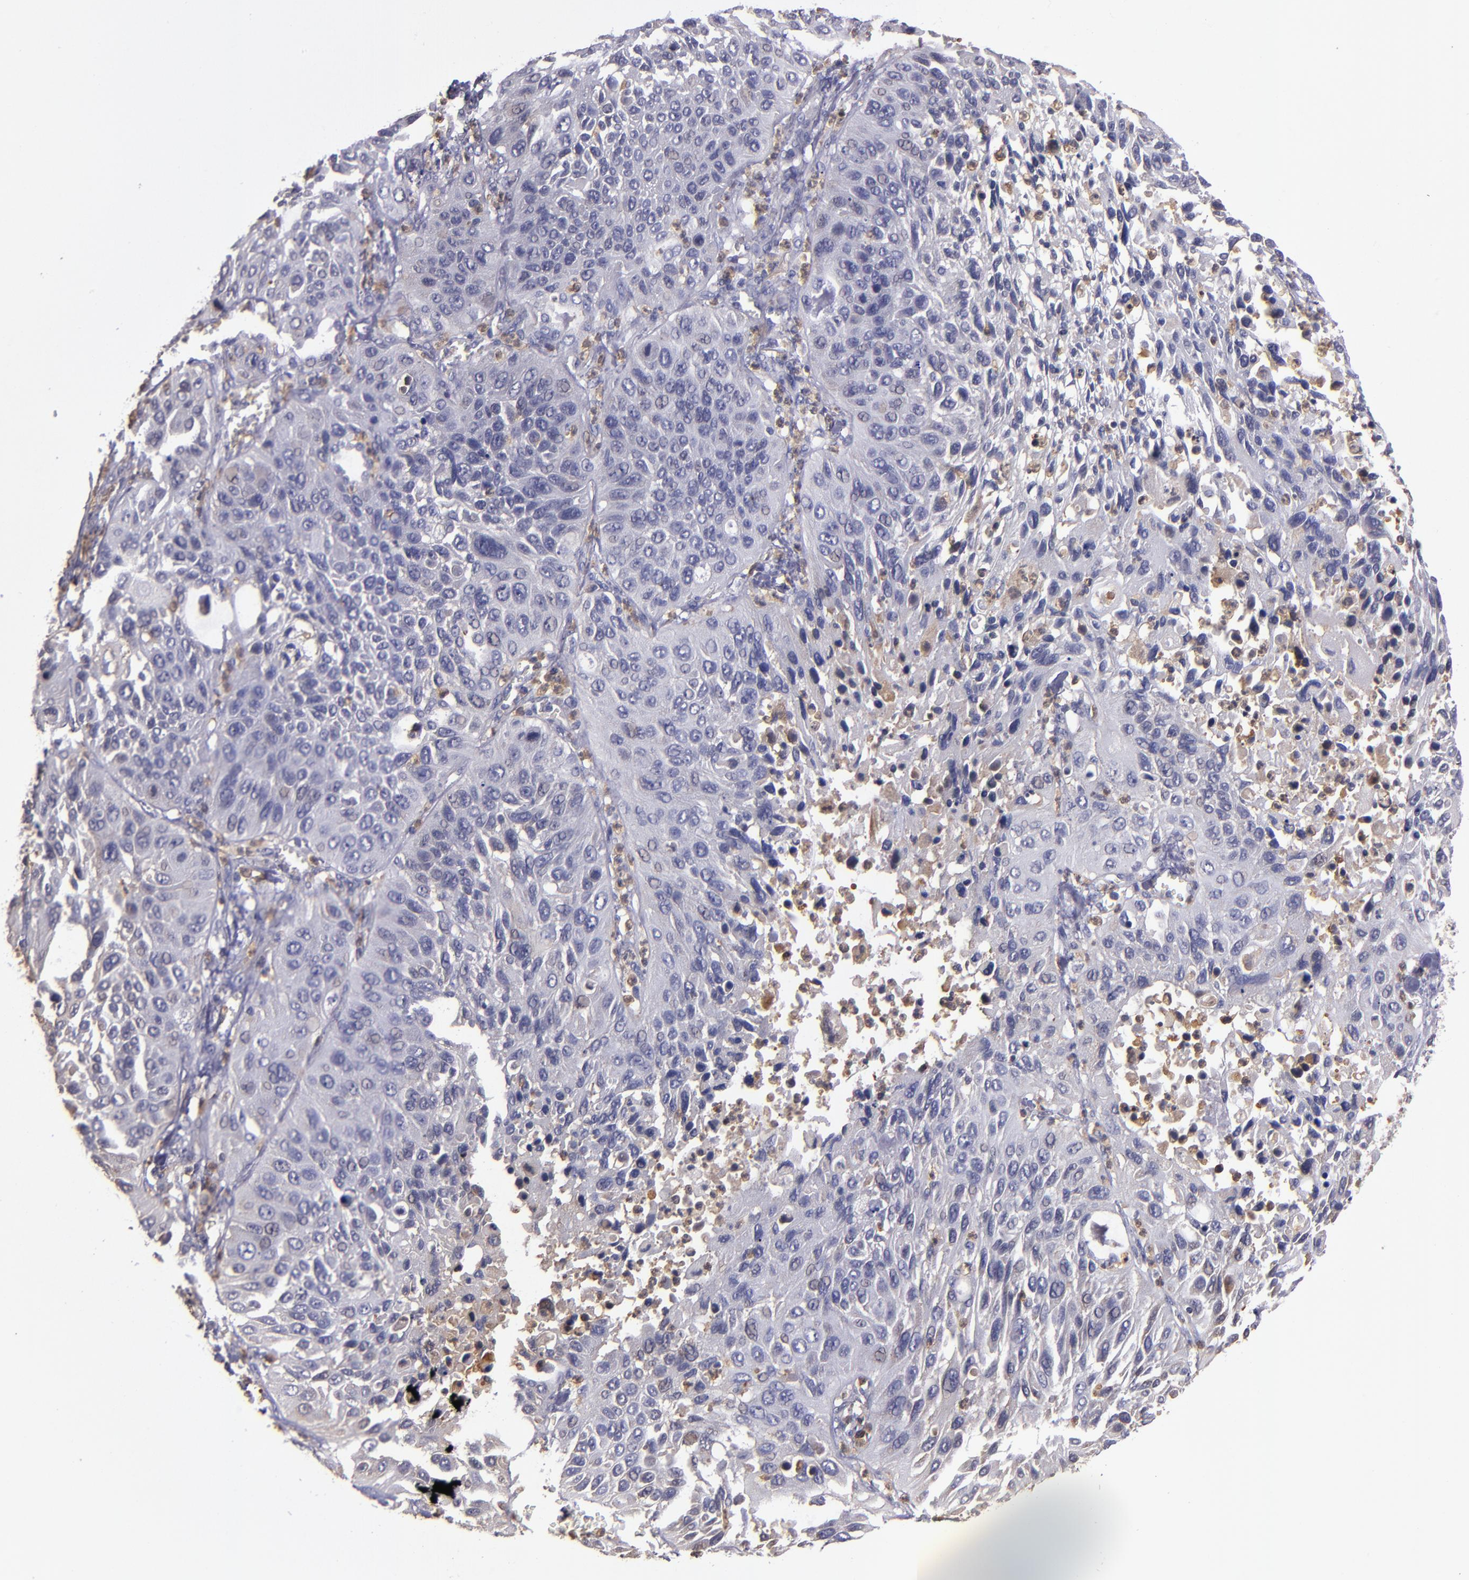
{"staining": {"intensity": "negative", "quantity": "none", "location": "none"}, "tissue": "lung cancer", "cell_type": "Tumor cells", "image_type": "cancer", "snomed": [{"axis": "morphology", "description": "Squamous cell carcinoma, NOS"}, {"axis": "topography", "description": "Lung"}], "caption": "Immunohistochemistry (IHC) micrograph of lung cancer stained for a protein (brown), which demonstrates no staining in tumor cells.", "gene": "CARS1", "patient": {"sex": "female", "age": 76}}